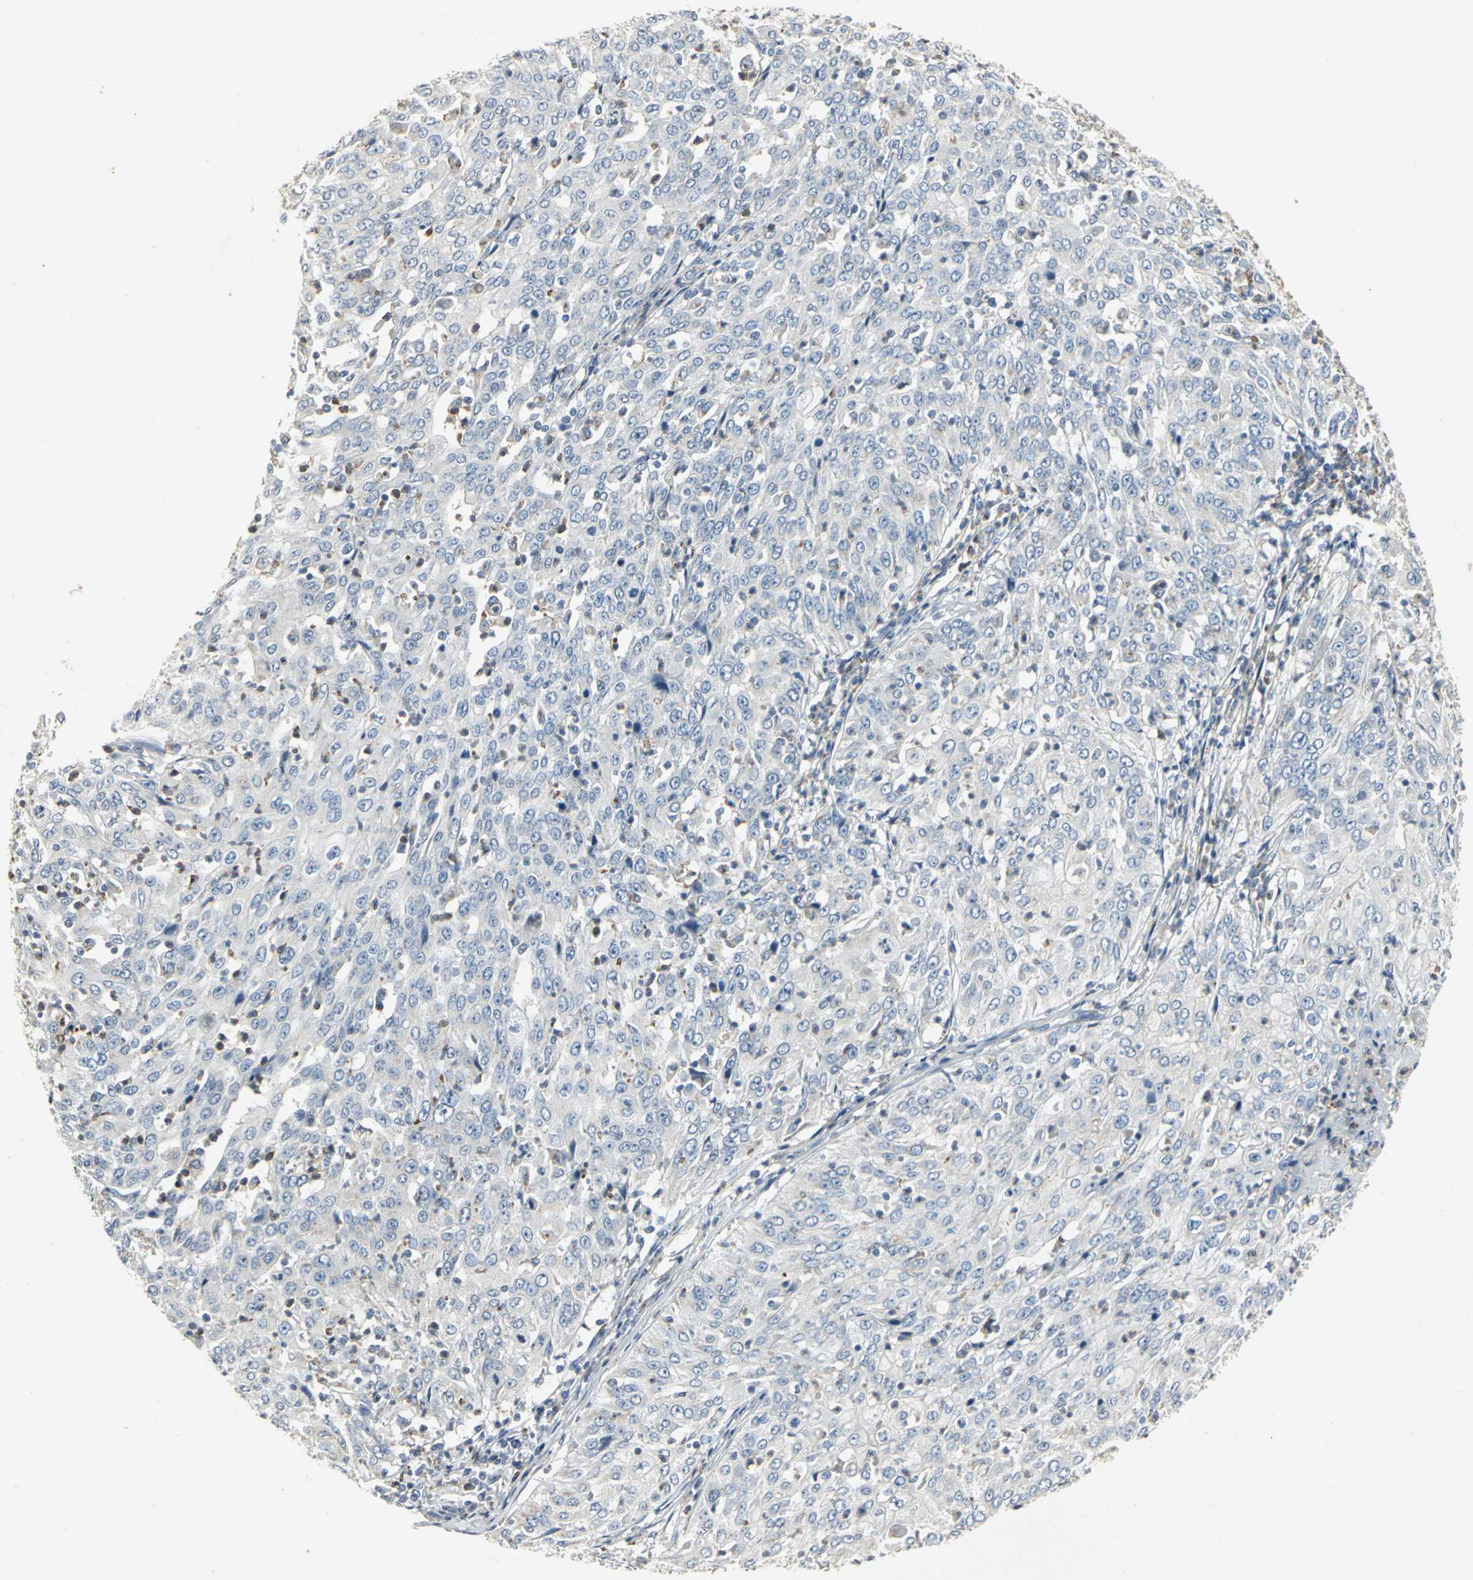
{"staining": {"intensity": "negative", "quantity": "none", "location": "none"}, "tissue": "cervical cancer", "cell_type": "Tumor cells", "image_type": "cancer", "snomed": [{"axis": "morphology", "description": "Squamous cell carcinoma, NOS"}, {"axis": "topography", "description": "Cervix"}], "caption": "Immunohistochemistry micrograph of neoplastic tissue: human cervical cancer (squamous cell carcinoma) stained with DAB demonstrates no significant protein staining in tumor cells.", "gene": "TM9SF2", "patient": {"sex": "female", "age": 39}}